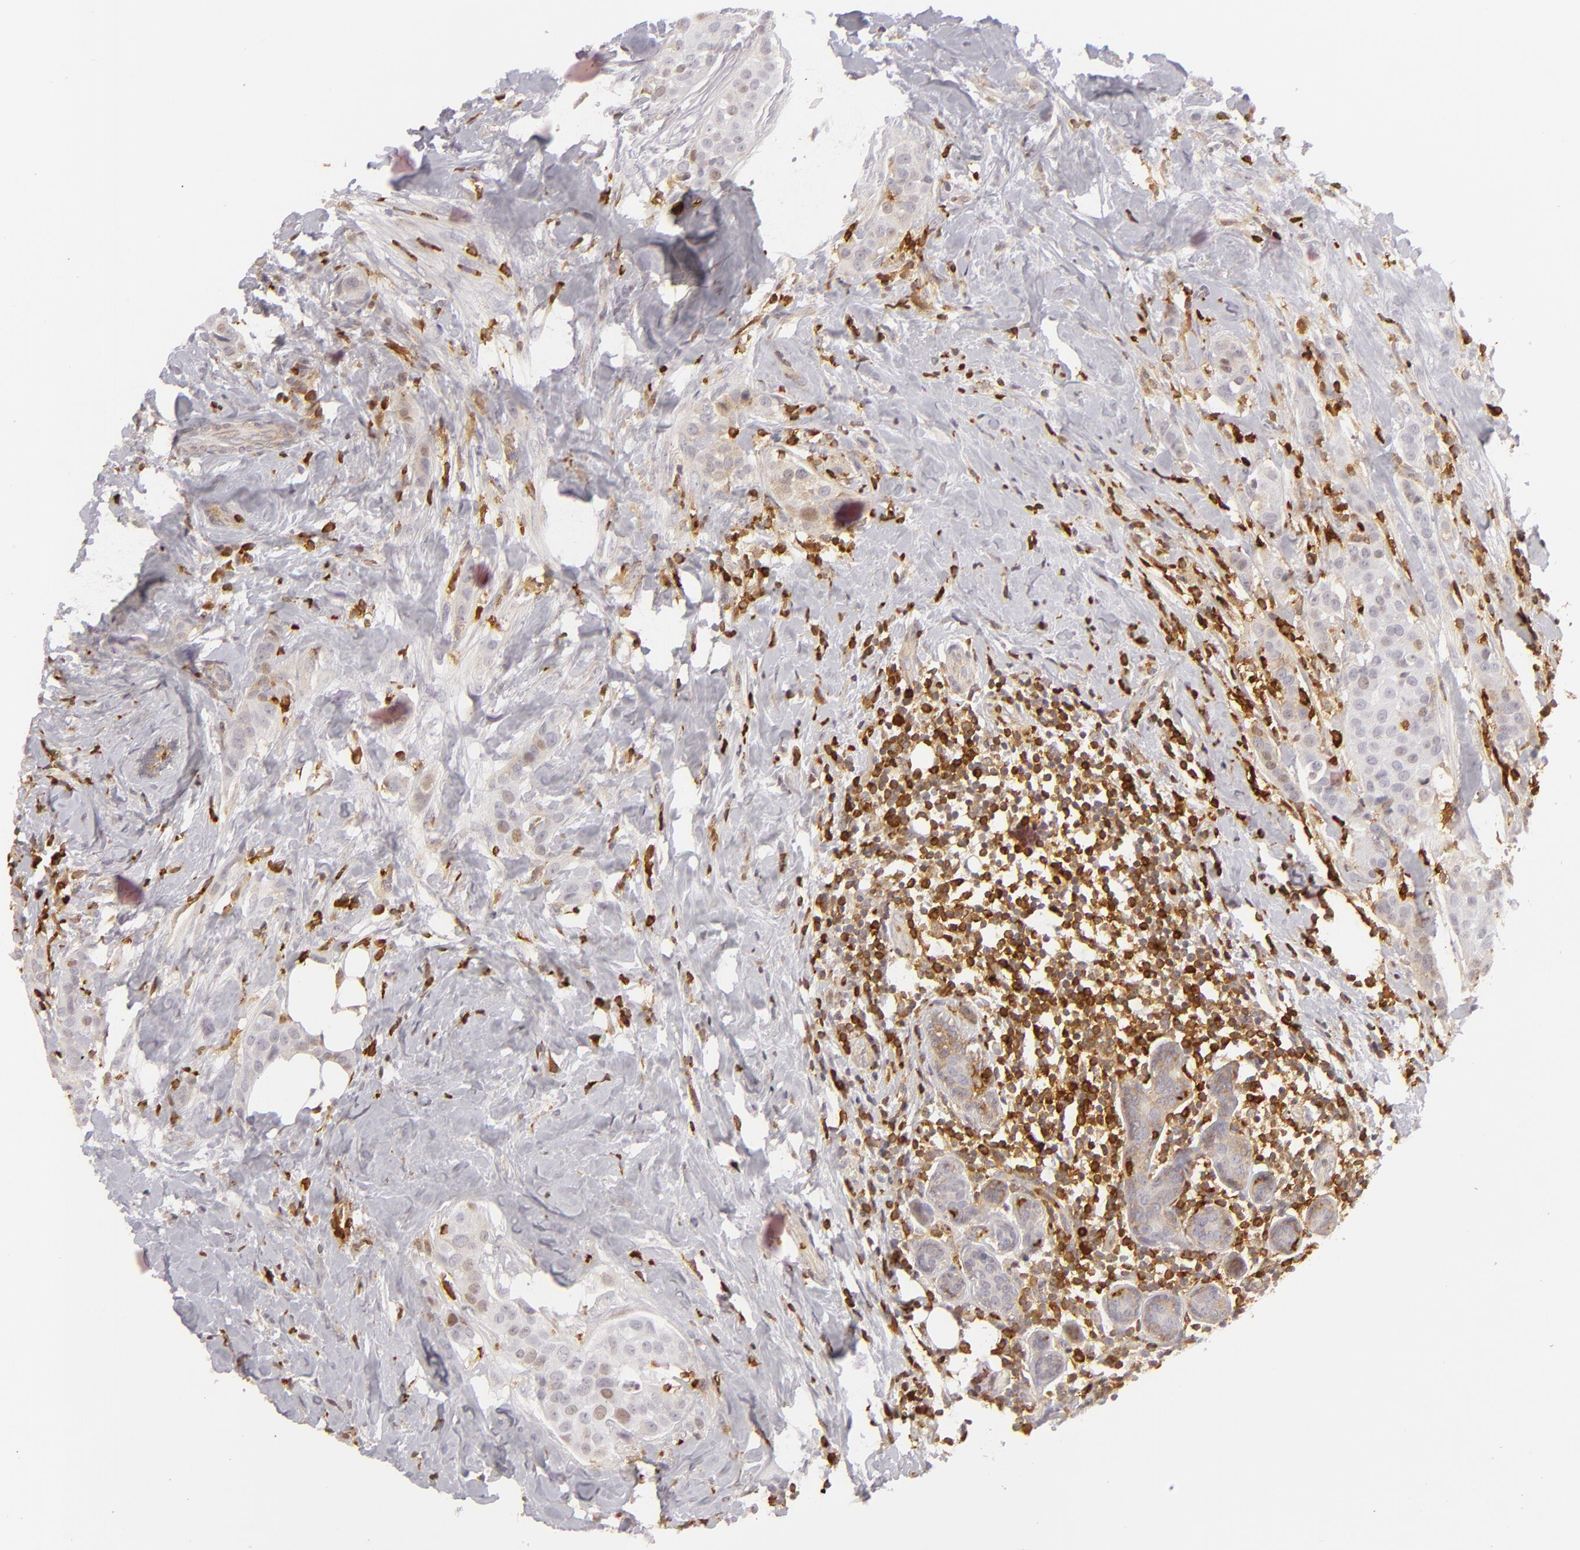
{"staining": {"intensity": "weak", "quantity": "25%-75%", "location": "cytoplasmic/membranous,nuclear"}, "tissue": "breast cancer", "cell_type": "Tumor cells", "image_type": "cancer", "snomed": [{"axis": "morphology", "description": "Duct carcinoma"}, {"axis": "topography", "description": "Breast"}], "caption": "Weak cytoplasmic/membranous and nuclear expression is appreciated in approximately 25%-75% of tumor cells in breast cancer. (DAB (3,3'-diaminobenzidine) = brown stain, brightfield microscopy at high magnification).", "gene": "APOBEC3G", "patient": {"sex": "female", "age": 45}}